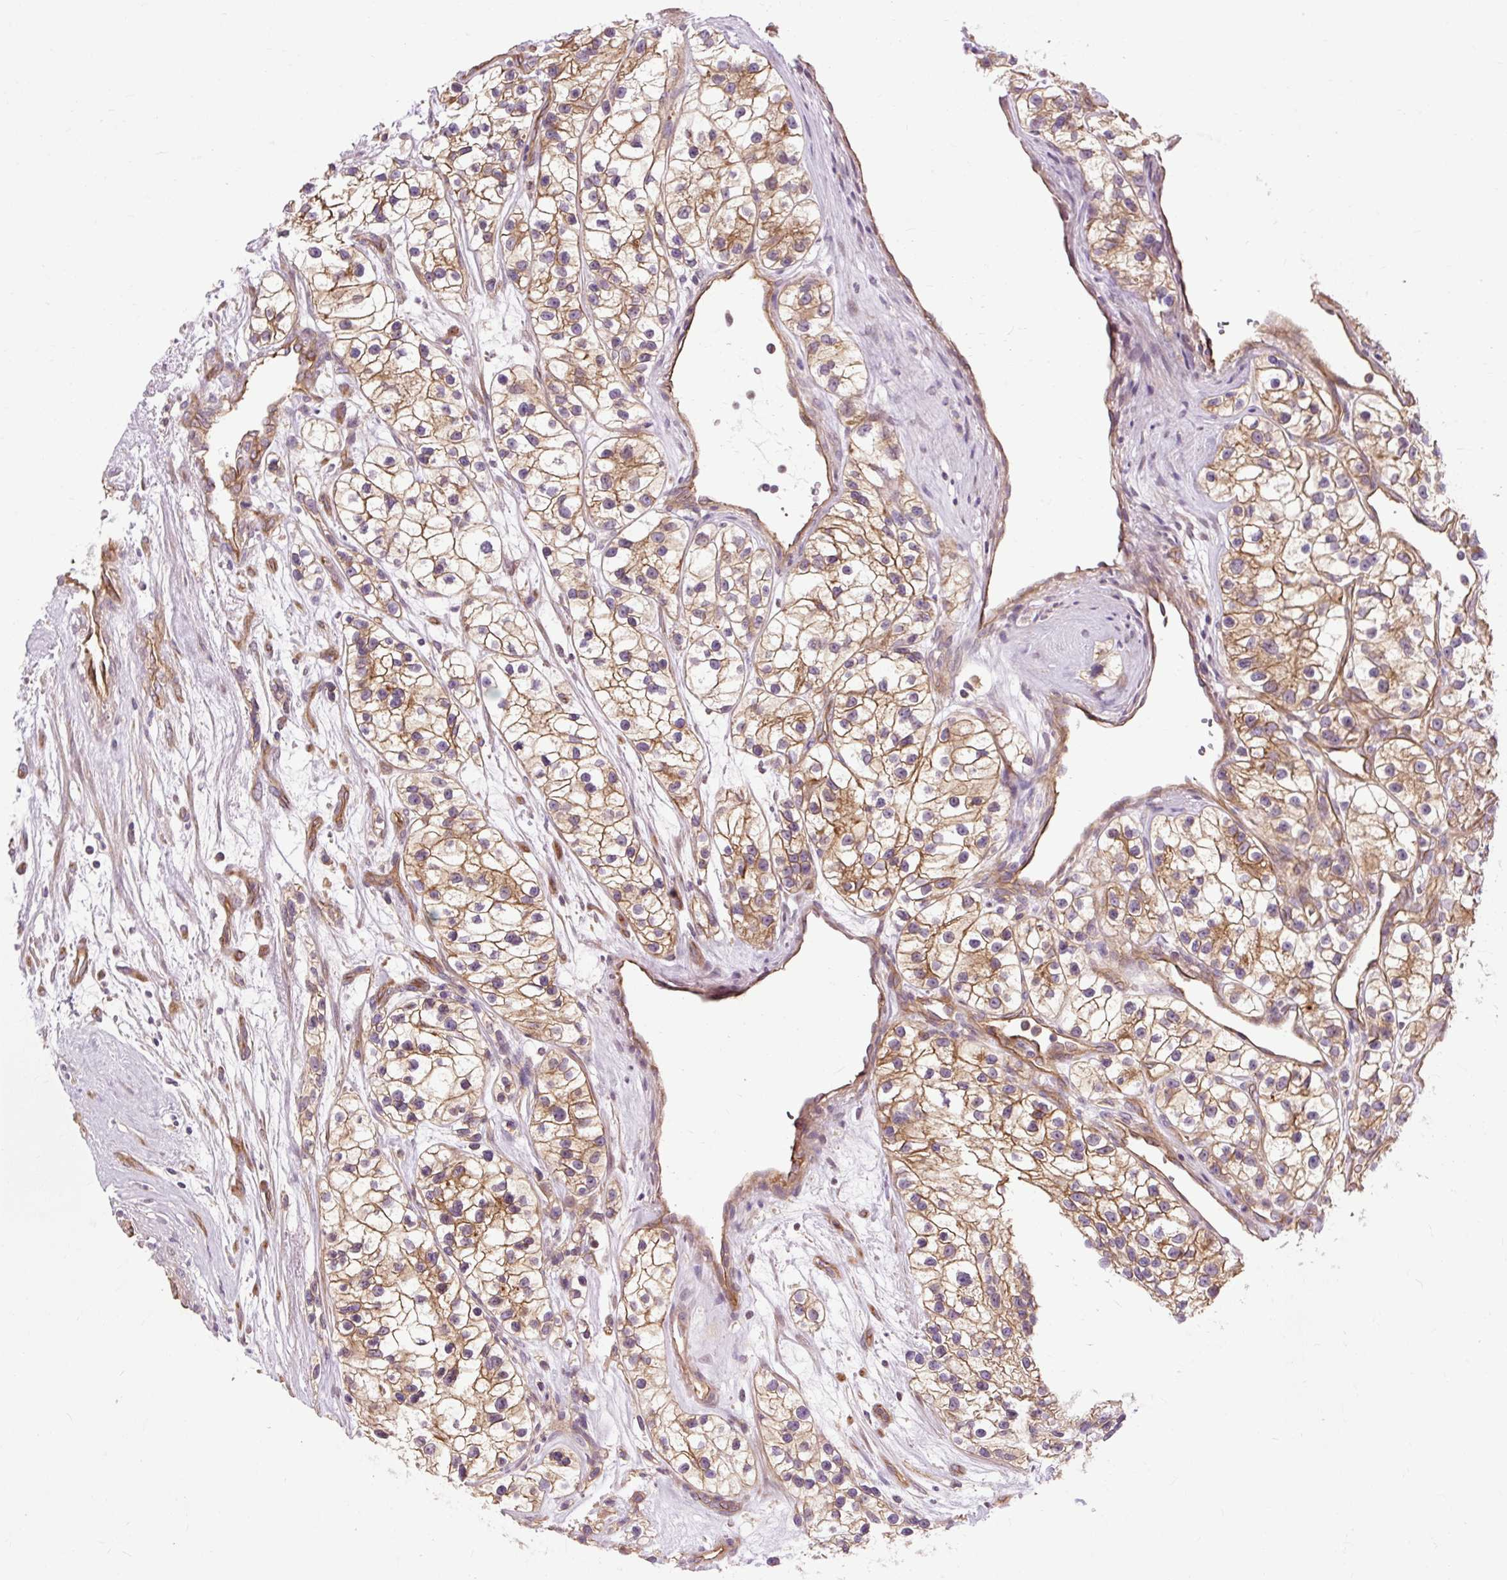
{"staining": {"intensity": "moderate", "quantity": ">75%", "location": "cytoplasmic/membranous"}, "tissue": "renal cancer", "cell_type": "Tumor cells", "image_type": "cancer", "snomed": [{"axis": "morphology", "description": "Adenocarcinoma, NOS"}, {"axis": "topography", "description": "Kidney"}], "caption": "Human renal cancer stained with a brown dye displays moderate cytoplasmic/membranous positive positivity in about >75% of tumor cells.", "gene": "CCDC93", "patient": {"sex": "female", "age": 57}}